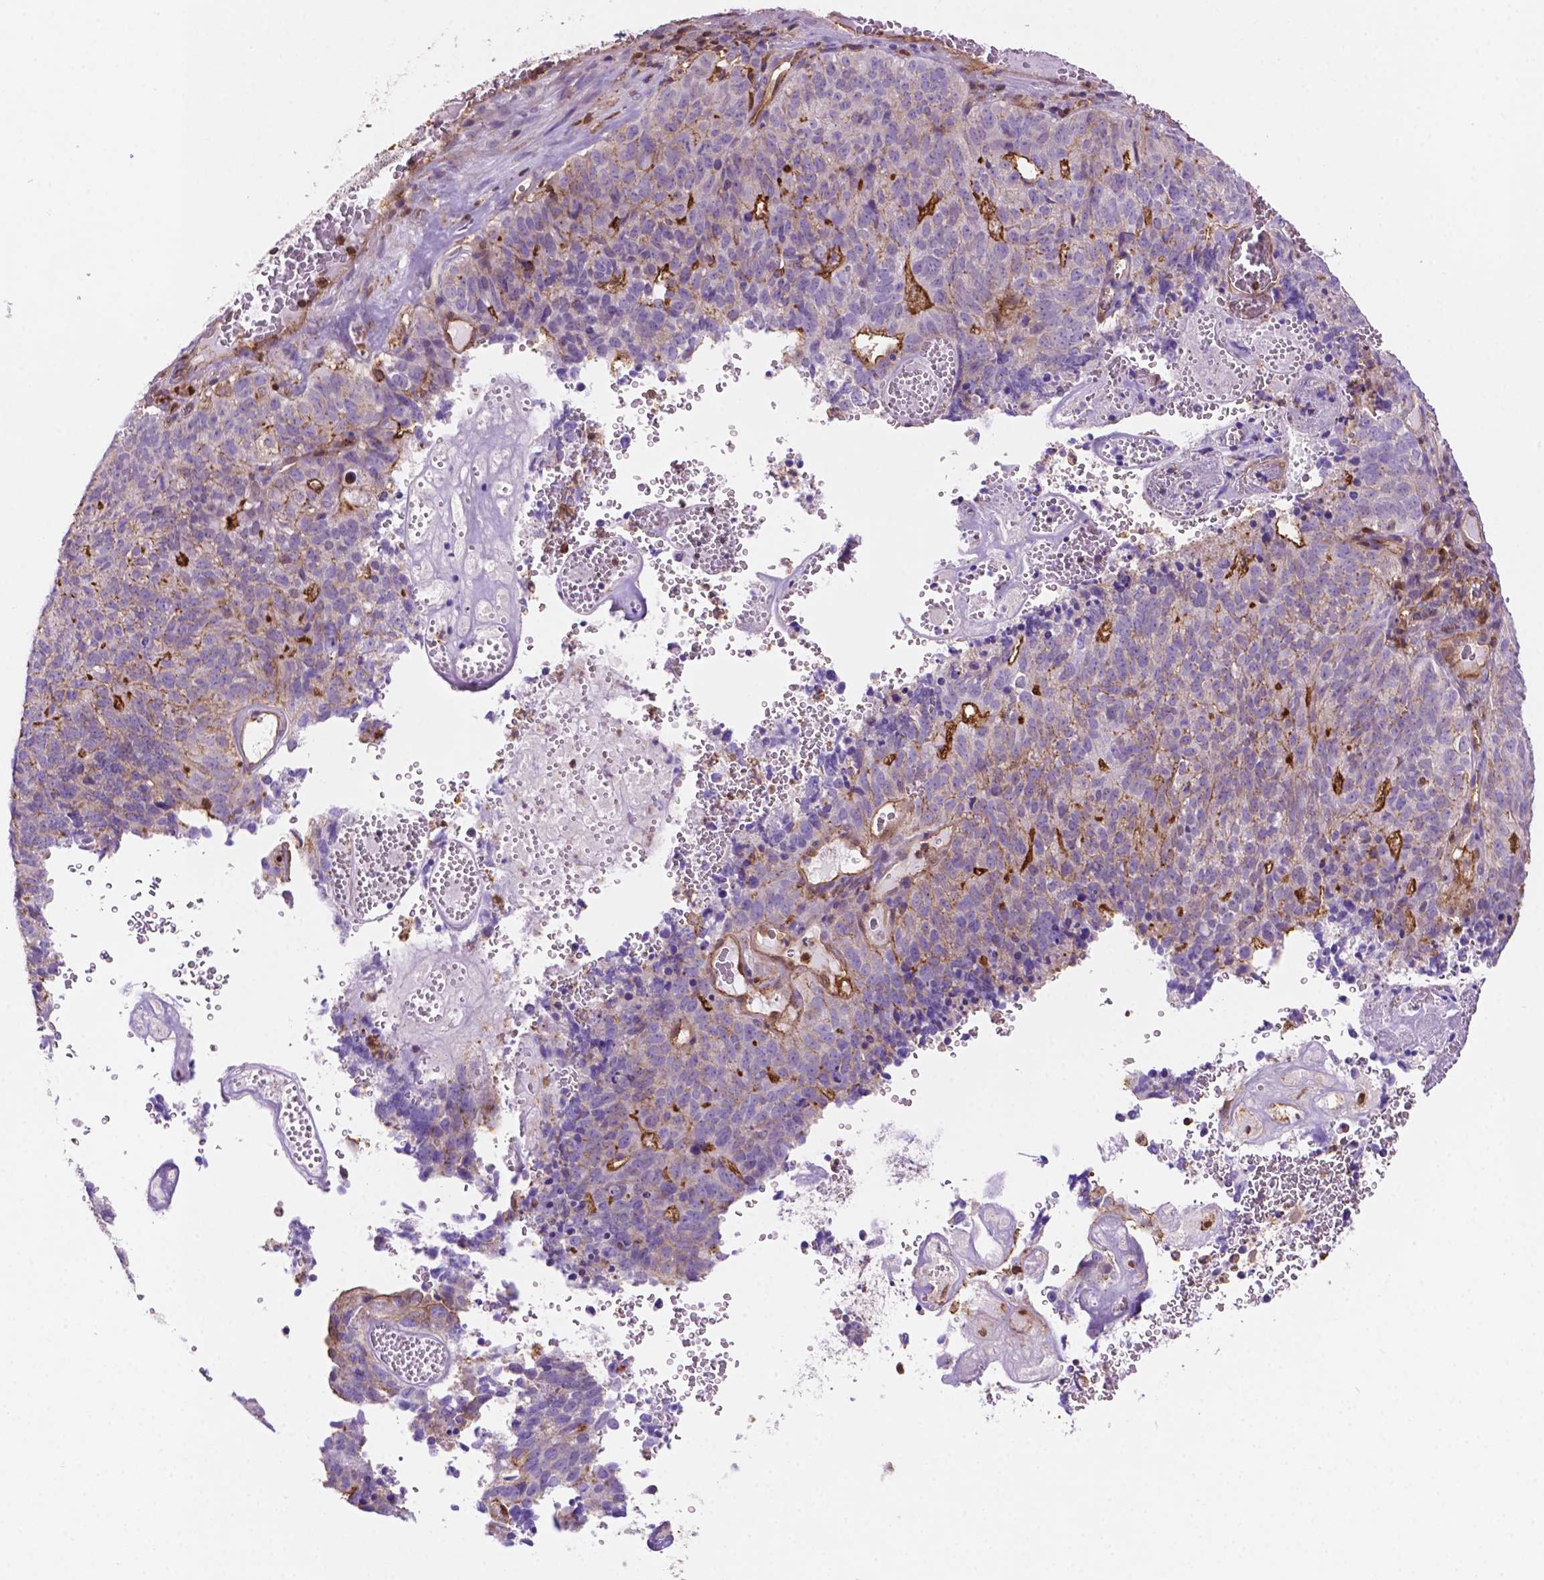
{"staining": {"intensity": "moderate", "quantity": "<25%", "location": "cytoplasmic/membranous"}, "tissue": "cervical cancer", "cell_type": "Tumor cells", "image_type": "cancer", "snomed": [{"axis": "morphology", "description": "Adenocarcinoma, NOS"}, {"axis": "topography", "description": "Cervix"}], "caption": "A high-resolution image shows IHC staining of cervical adenocarcinoma, which exhibits moderate cytoplasmic/membranous staining in about <25% of tumor cells.", "gene": "DCN", "patient": {"sex": "female", "age": 38}}